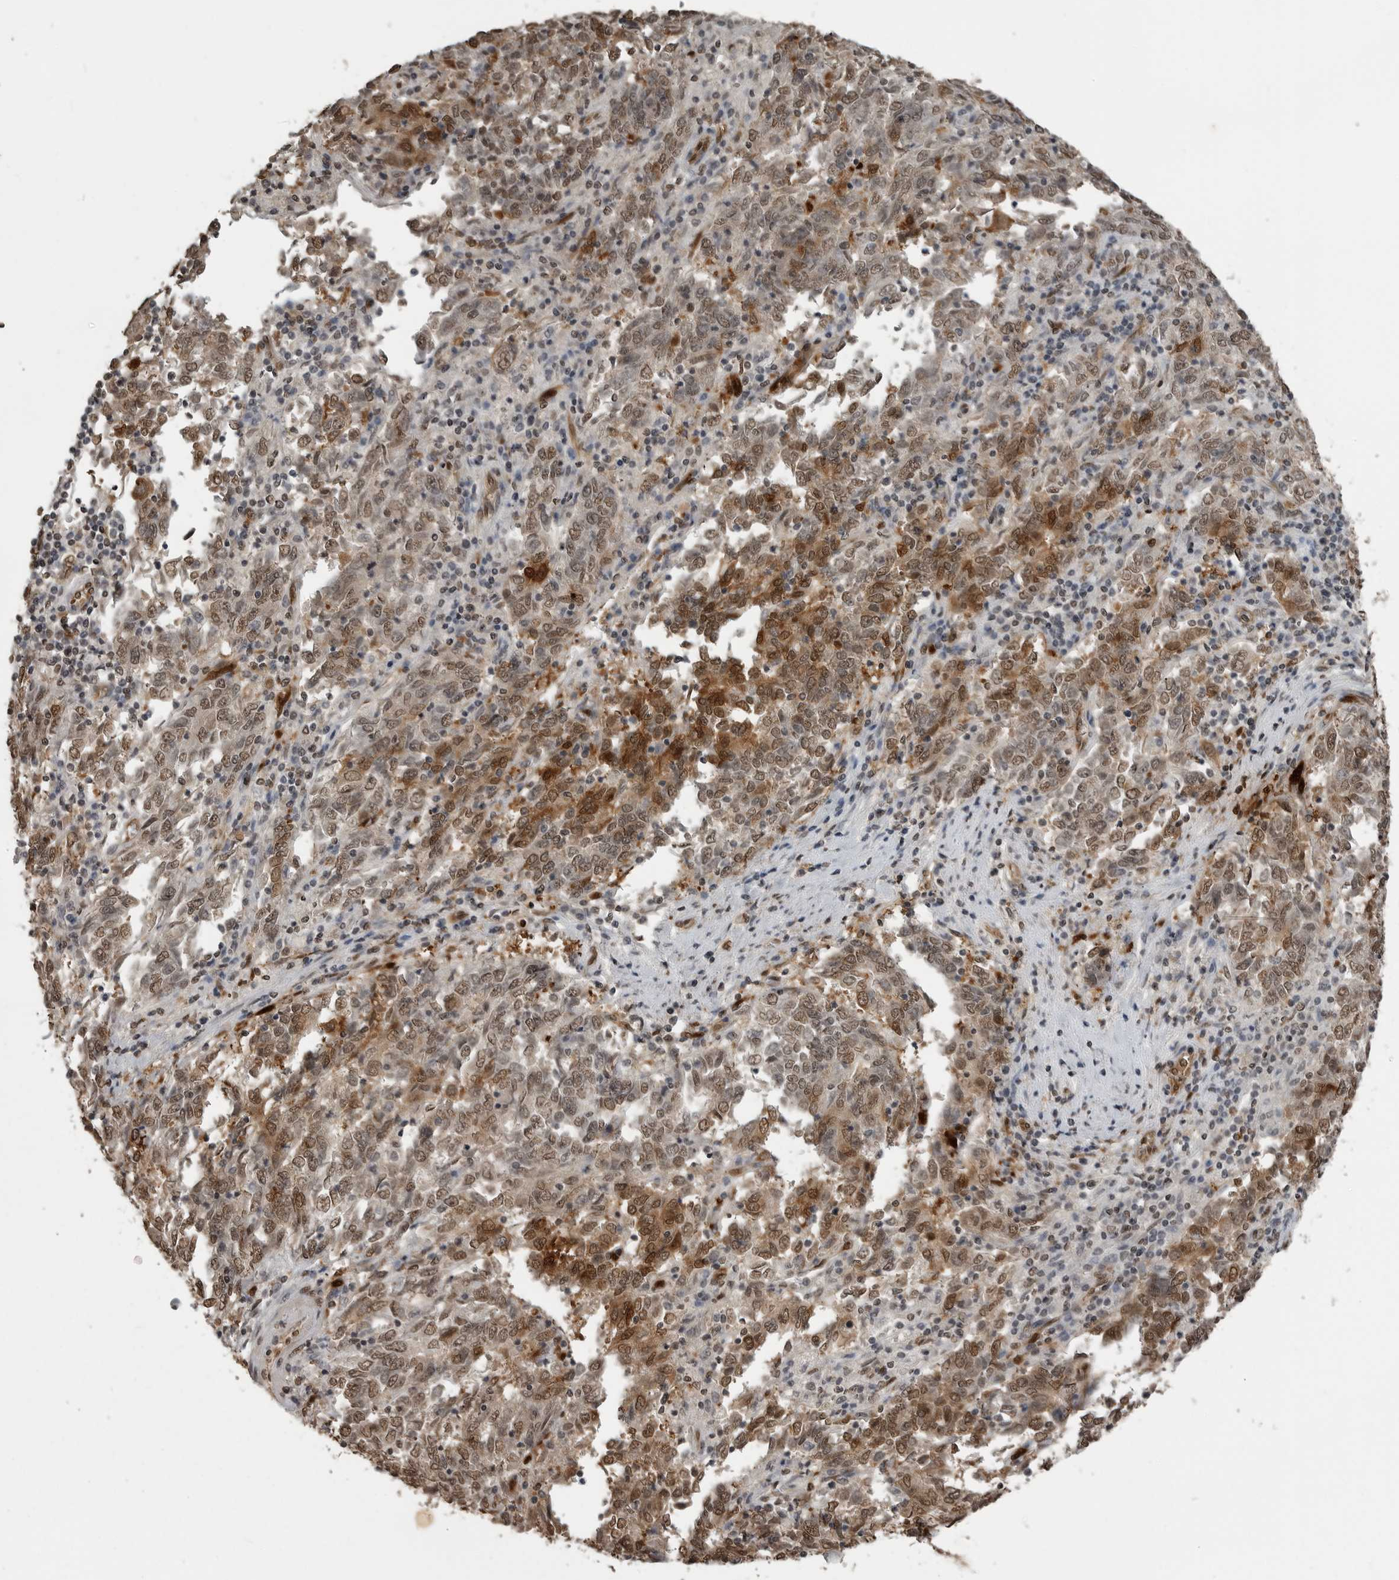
{"staining": {"intensity": "moderate", "quantity": ">75%", "location": "cytoplasmic/membranous,nuclear"}, "tissue": "endometrial cancer", "cell_type": "Tumor cells", "image_type": "cancer", "snomed": [{"axis": "morphology", "description": "Adenocarcinoma, NOS"}, {"axis": "topography", "description": "Endometrium"}], "caption": "Approximately >75% of tumor cells in human endometrial cancer (adenocarcinoma) reveal moderate cytoplasmic/membranous and nuclear protein expression as visualized by brown immunohistochemical staining.", "gene": "SMAD2", "patient": {"sex": "female", "age": 80}}